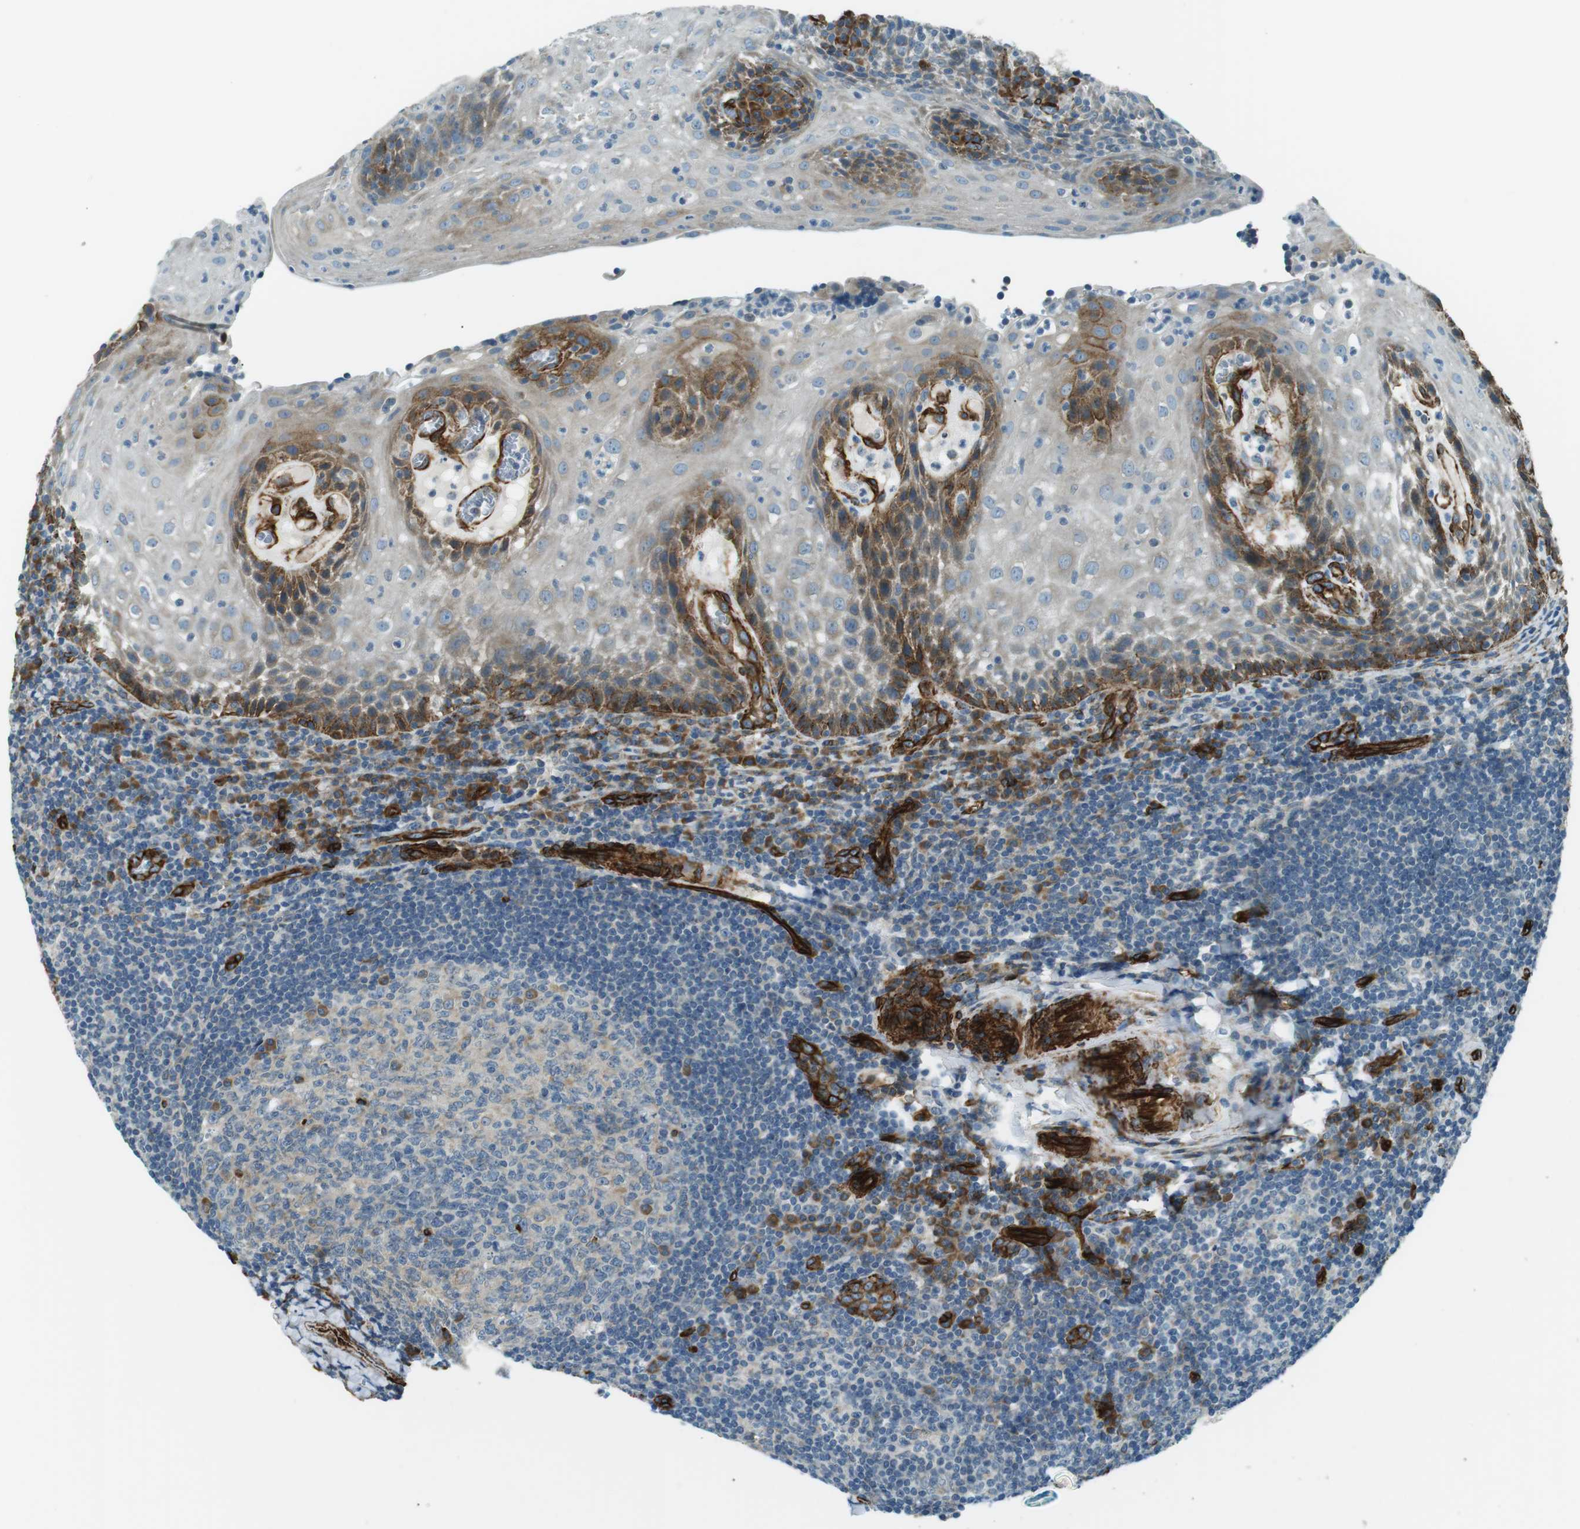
{"staining": {"intensity": "moderate", "quantity": "<25%", "location": "cytoplasmic/membranous"}, "tissue": "tonsil", "cell_type": "Germinal center cells", "image_type": "normal", "snomed": [{"axis": "morphology", "description": "Normal tissue, NOS"}, {"axis": "topography", "description": "Tonsil"}], "caption": "Immunohistochemical staining of unremarkable tonsil displays low levels of moderate cytoplasmic/membranous expression in about <25% of germinal center cells.", "gene": "ODR4", "patient": {"sex": "male", "age": 37}}